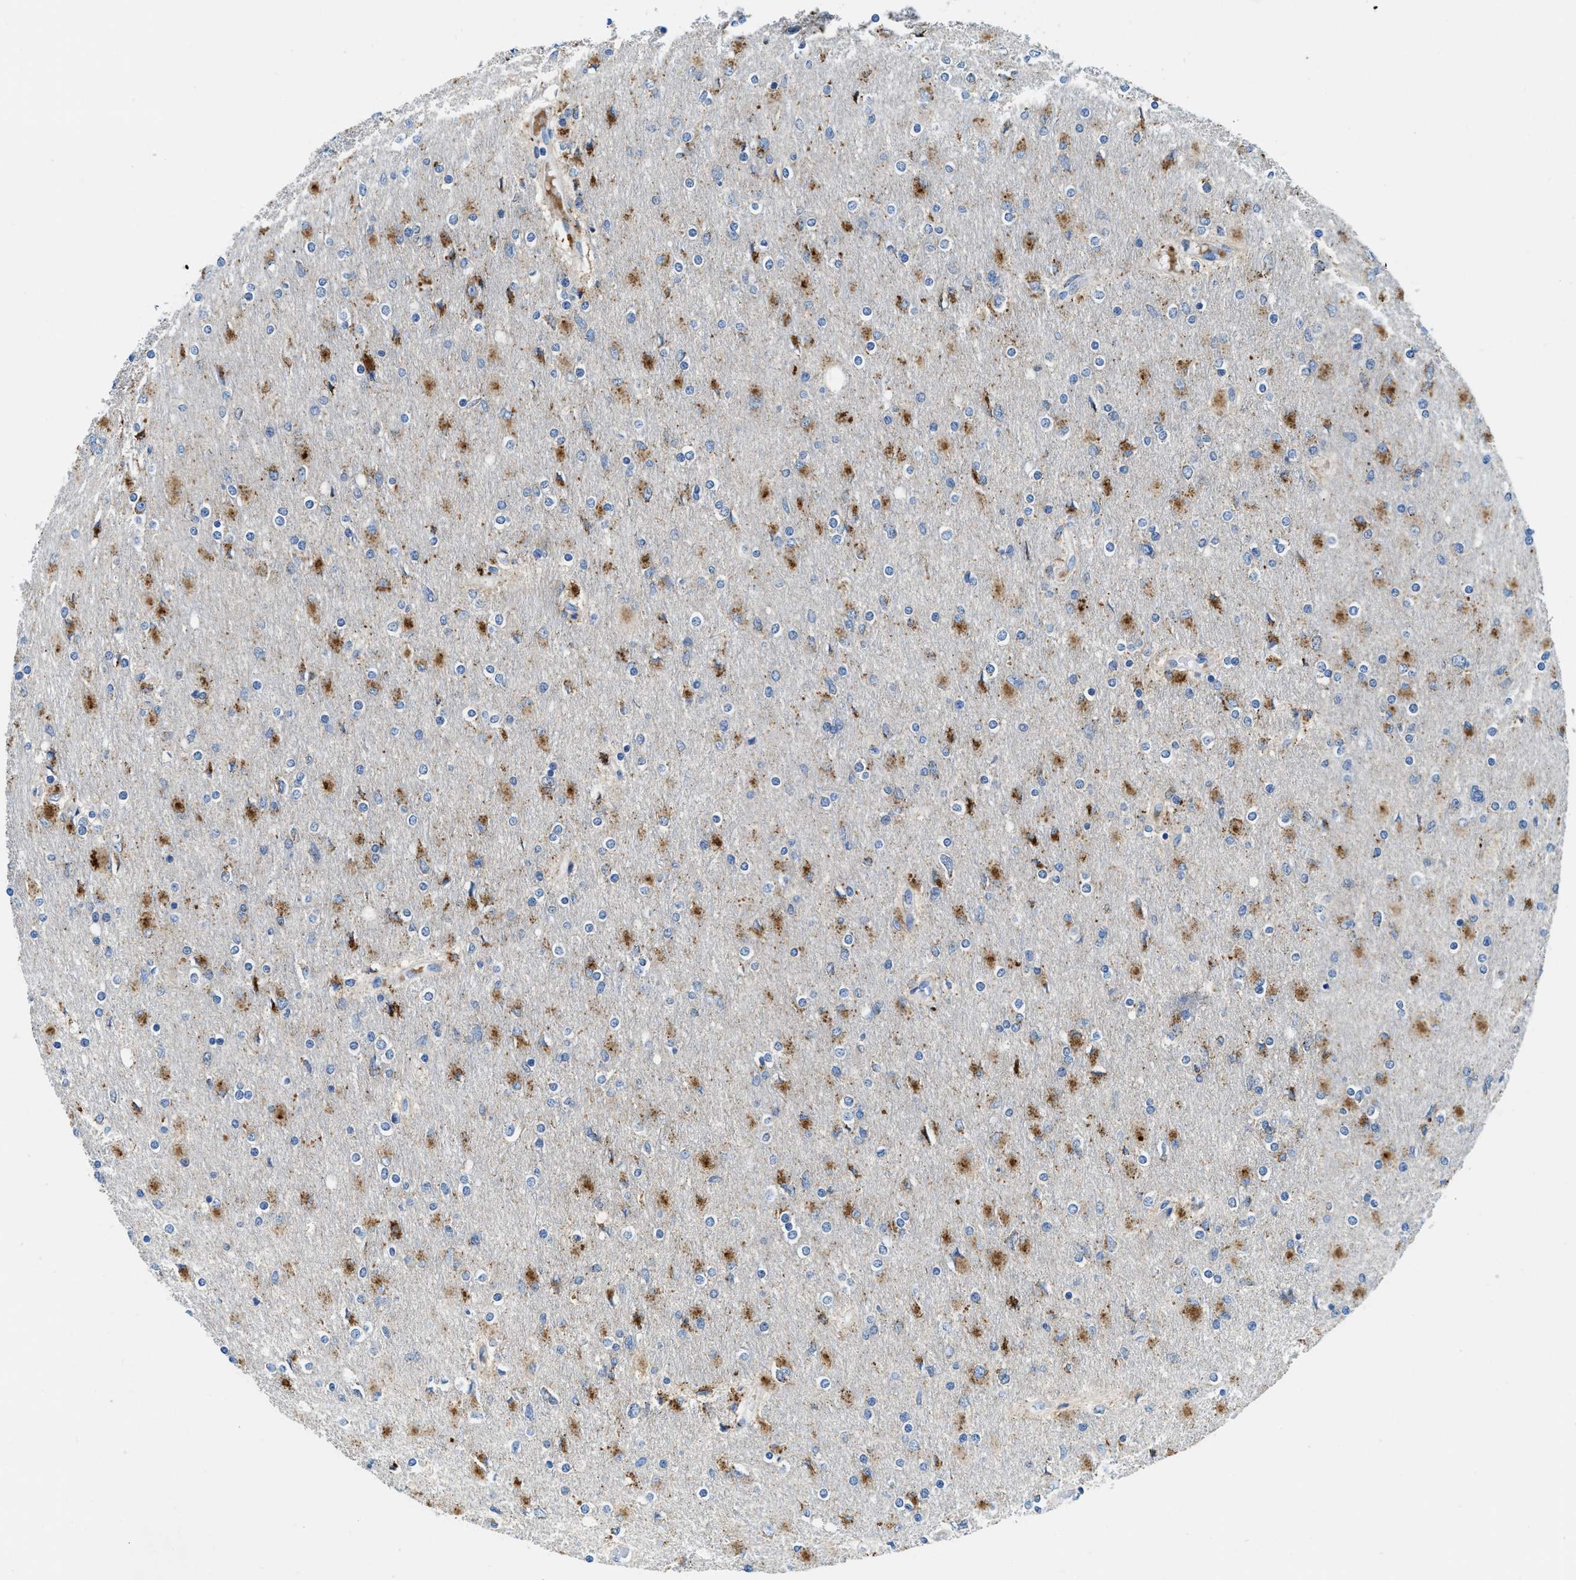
{"staining": {"intensity": "moderate", "quantity": ">75%", "location": "cytoplasmic/membranous"}, "tissue": "glioma", "cell_type": "Tumor cells", "image_type": "cancer", "snomed": [{"axis": "morphology", "description": "Glioma, malignant, High grade"}, {"axis": "topography", "description": "Cerebral cortex"}], "caption": "Approximately >75% of tumor cells in high-grade glioma (malignant) demonstrate moderate cytoplasmic/membranous protein staining as visualized by brown immunohistochemical staining.", "gene": "TSPAN3", "patient": {"sex": "female", "age": 36}}